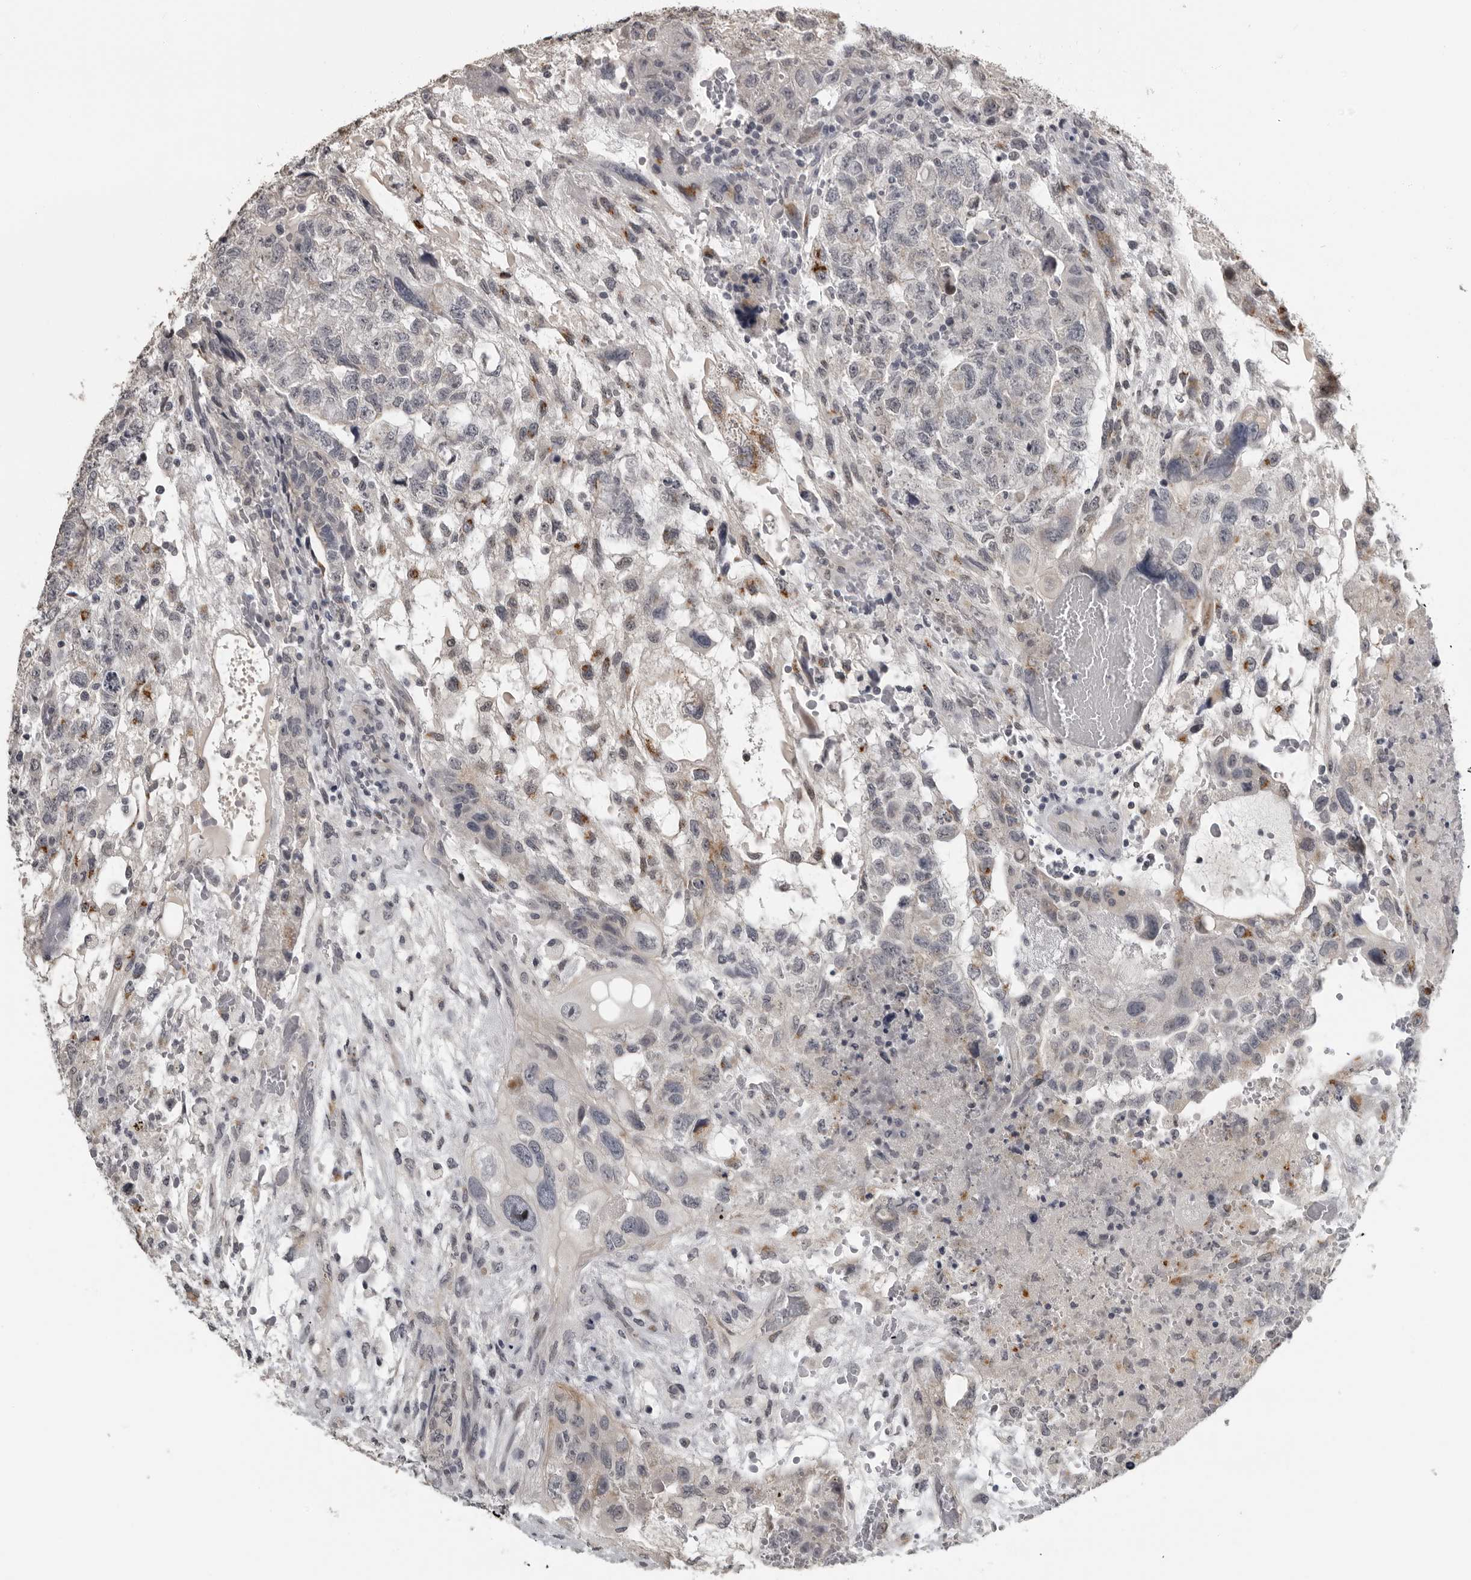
{"staining": {"intensity": "moderate", "quantity": "<25%", "location": "cytoplasmic/membranous"}, "tissue": "testis cancer", "cell_type": "Tumor cells", "image_type": "cancer", "snomed": [{"axis": "morphology", "description": "Carcinoma, Embryonal, NOS"}, {"axis": "topography", "description": "Testis"}], "caption": "This histopathology image shows IHC staining of testis cancer, with low moderate cytoplasmic/membranous staining in about <25% of tumor cells.", "gene": "PRRX2", "patient": {"sex": "male", "age": 36}}